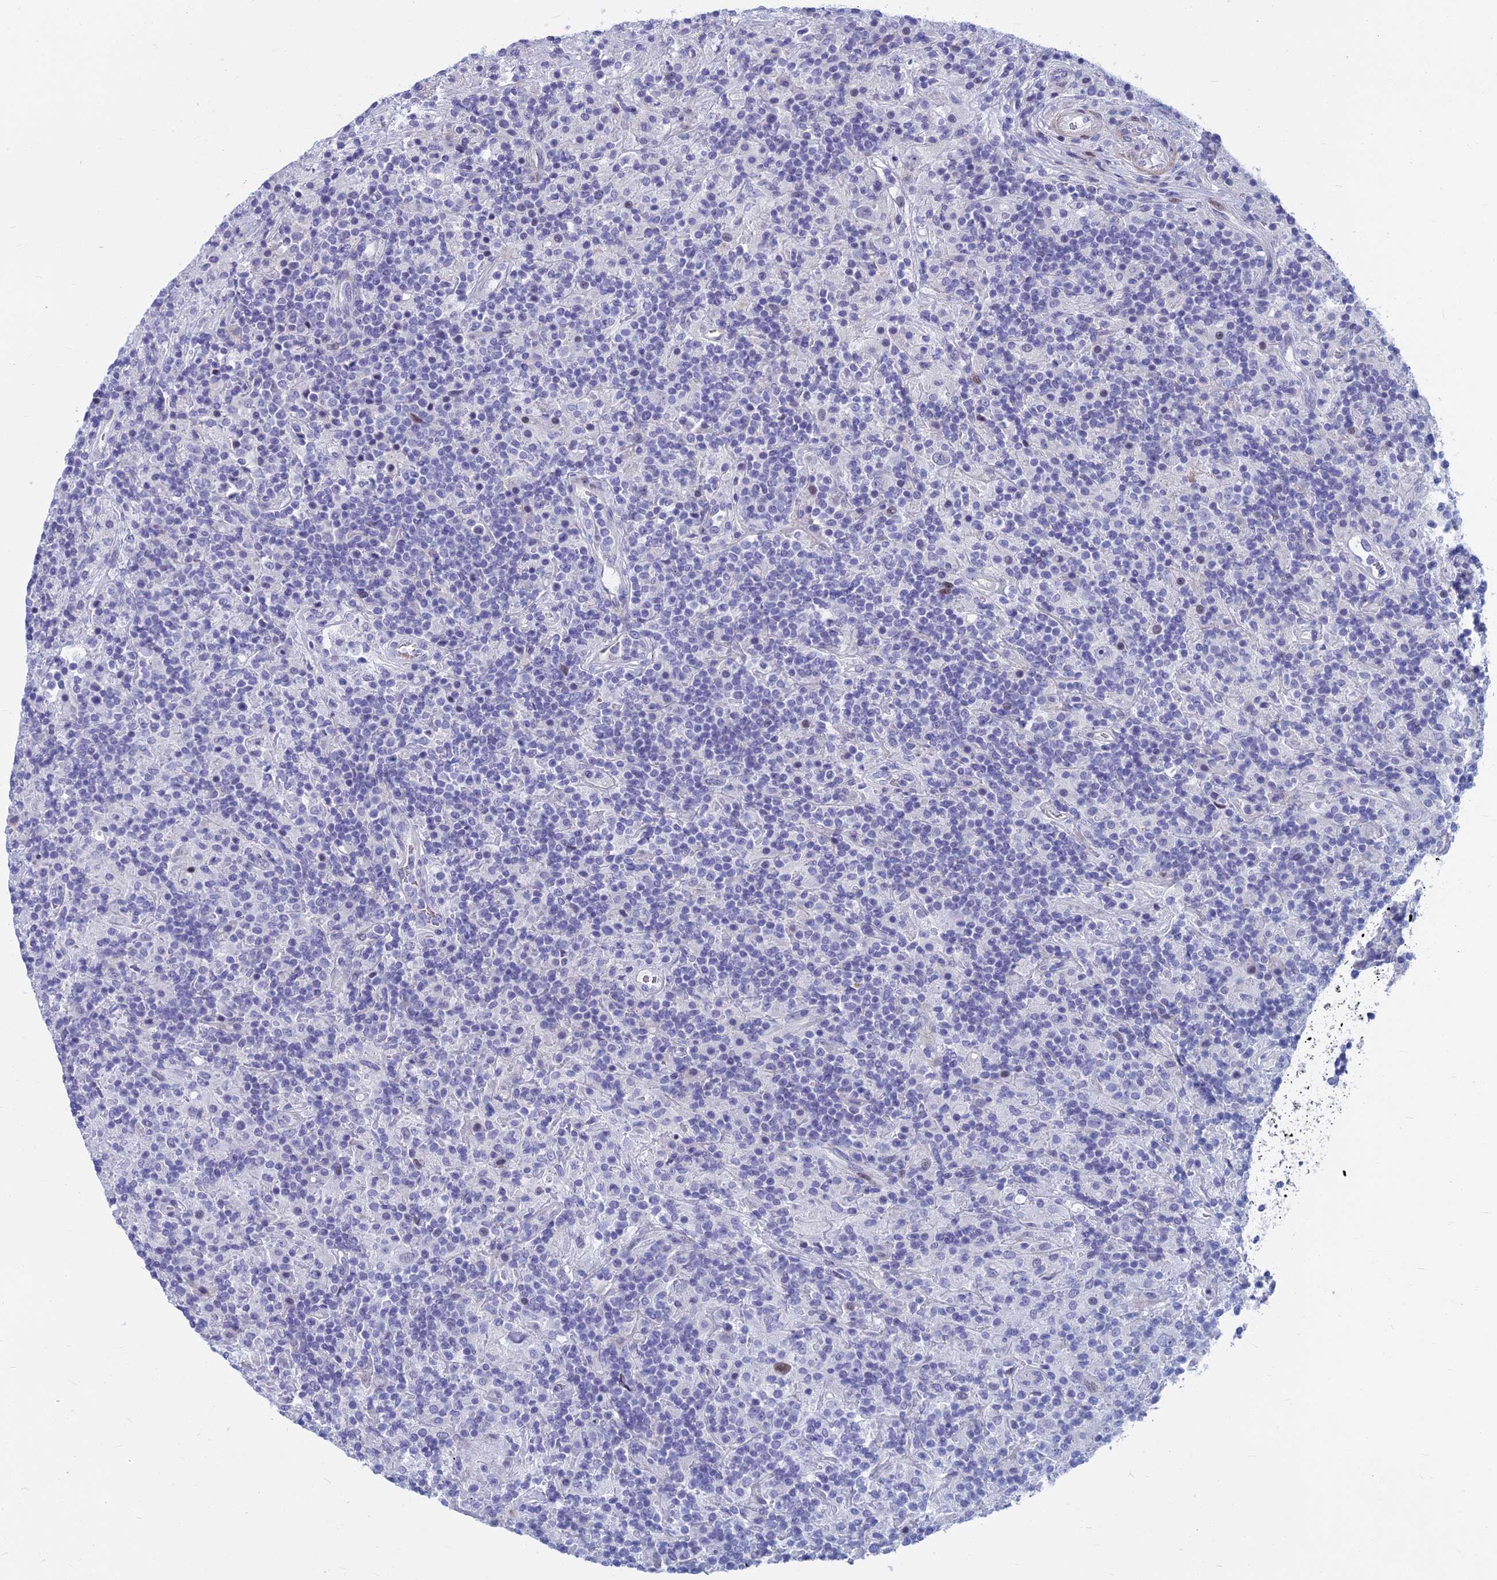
{"staining": {"intensity": "weak", "quantity": "<25%", "location": "nuclear"}, "tissue": "lymphoma", "cell_type": "Tumor cells", "image_type": "cancer", "snomed": [{"axis": "morphology", "description": "Hodgkin's disease, NOS"}, {"axis": "topography", "description": "Lymph node"}], "caption": "Hodgkin's disease stained for a protein using immunohistochemistry (IHC) demonstrates no expression tumor cells.", "gene": "MYBPC2", "patient": {"sex": "male", "age": 70}}